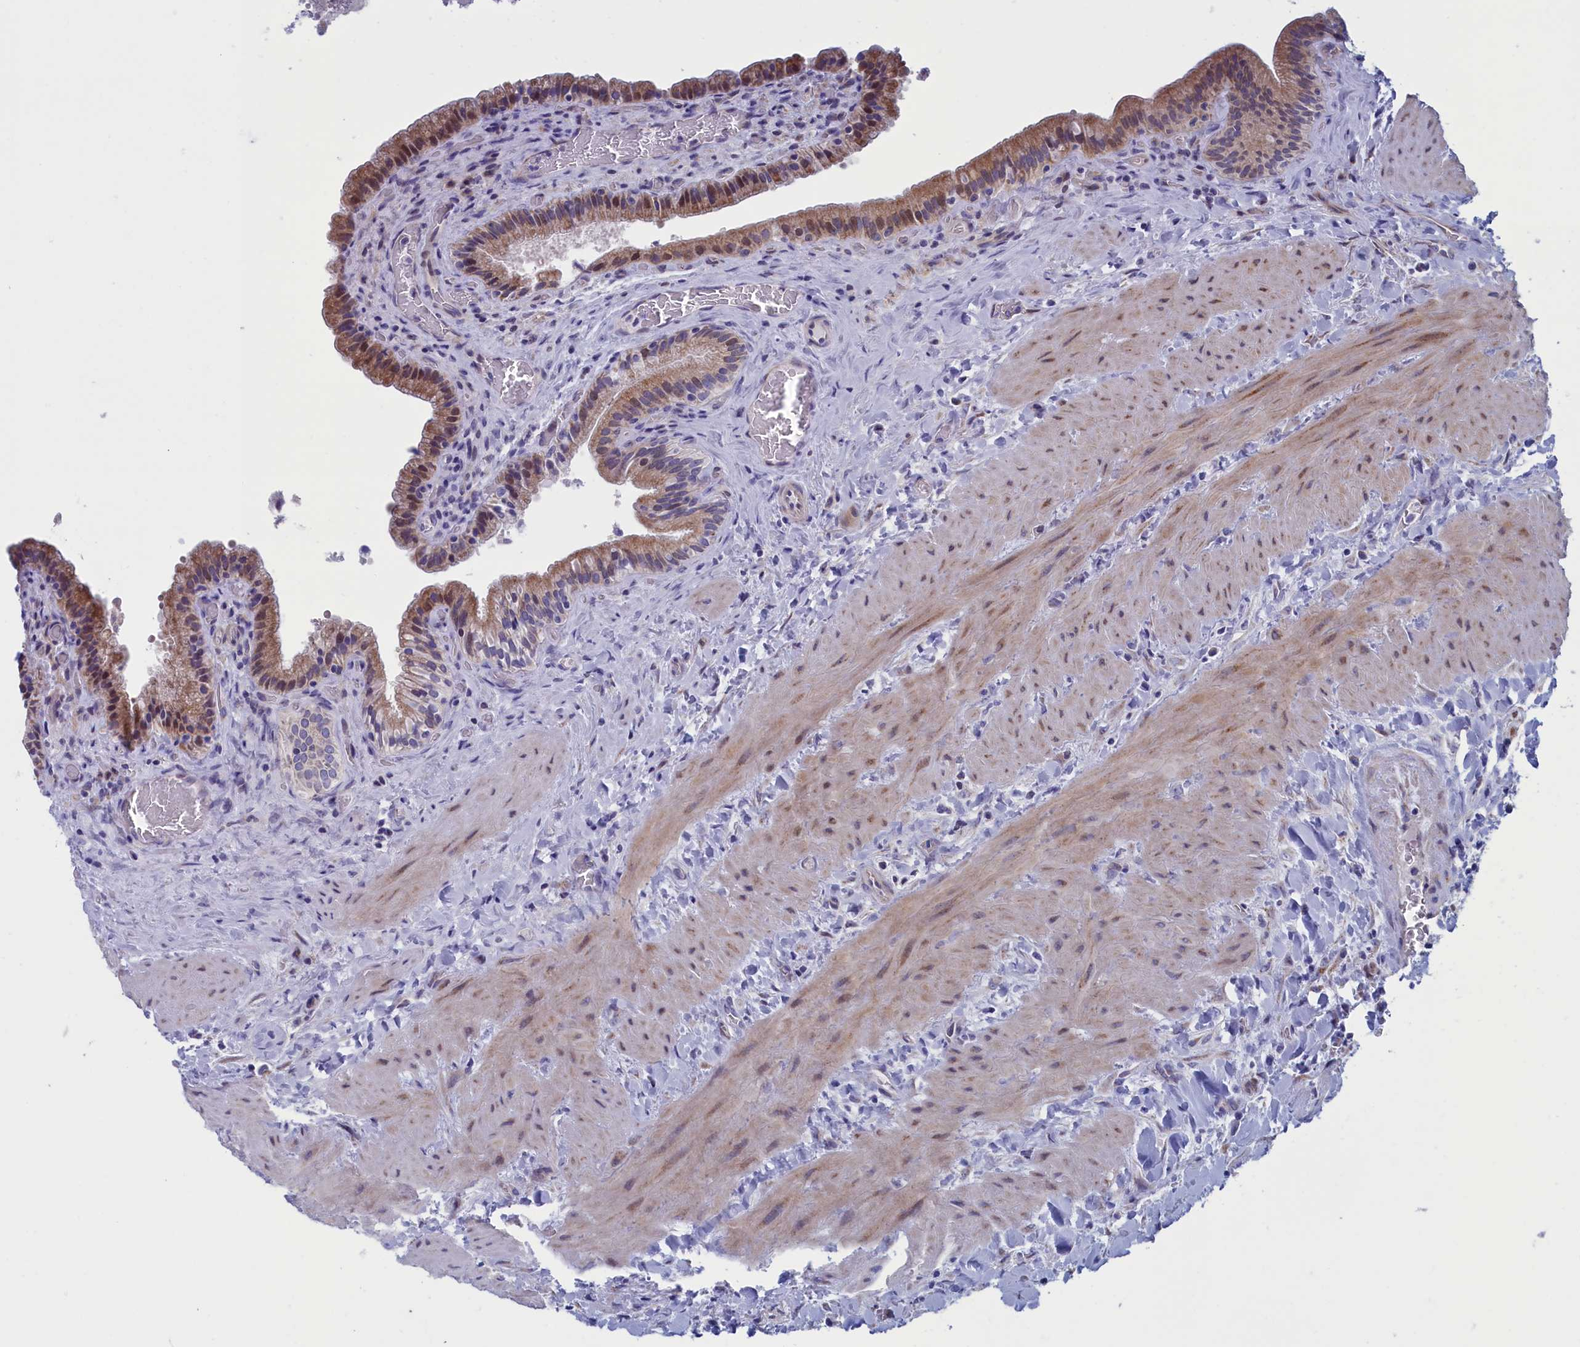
{"staining": {"intensity": "moderate", "quantity": "25%-75%", "location": "cytoplasmic/membranous"}, "tissue": "gallbladder", "cell_type": "Glandular cells", "image_type": "normal", "snomed": [{"axis": "morphology", "description": "Normal tissue, NOS"}, {"axis": "topography", "description": "Gallbladder"}], "caption": "Gallbladder was stained to show a protein in brown. There is medium levels of moderate cytoplasmic/membranous positivity in about 25%-75% of glandular cells. Nuclei are stained in blue.", "gene": "NIBAN3", "patient": {"sex": "male", "age": 24}}